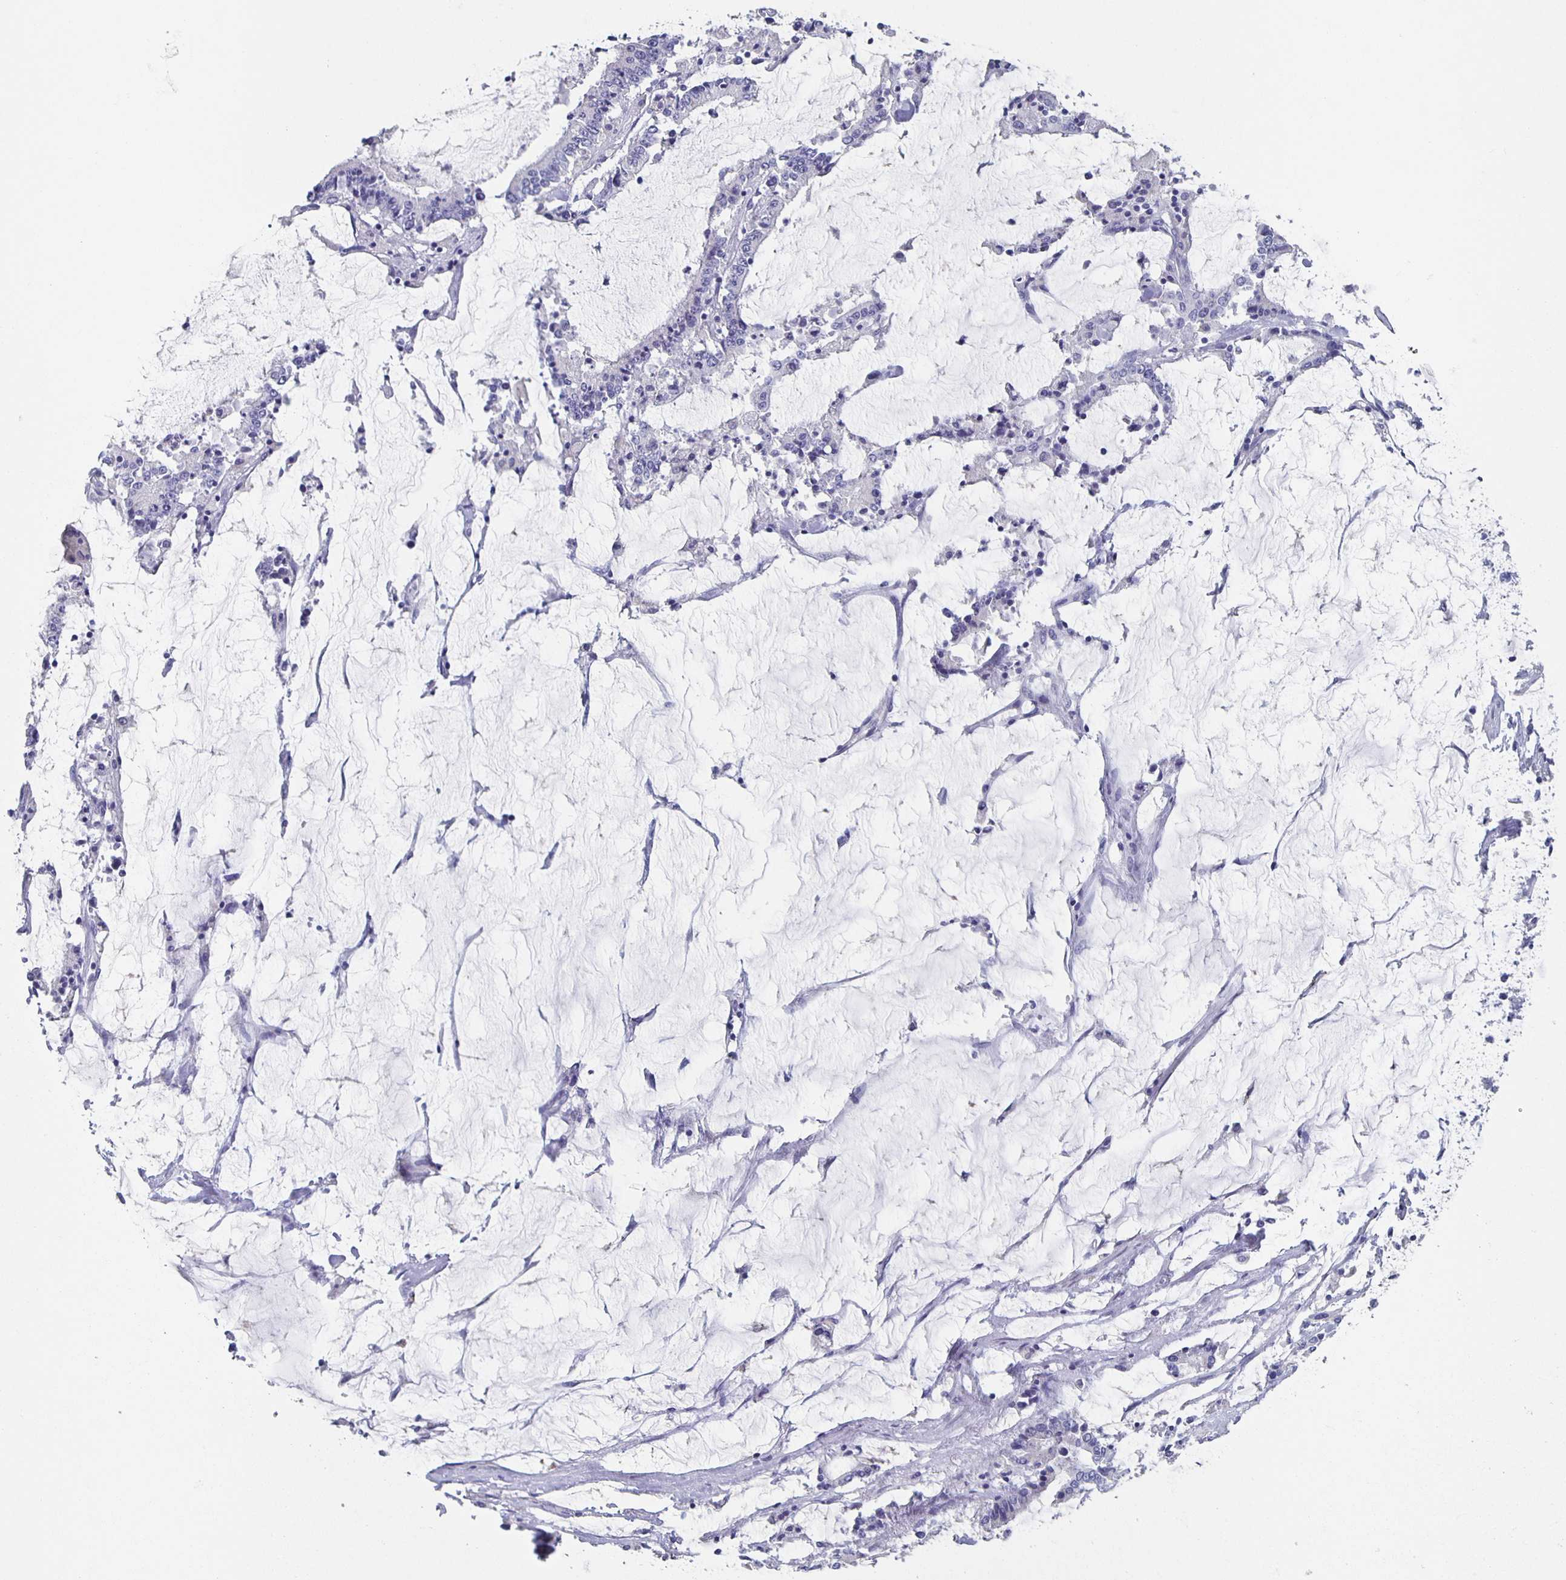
{"staining": {"intensity": "negative", "quantity": "none", "location": "none"}, "tissue": "stomach cancer", "cell_type": "Tumor cells", "image_type": "cancer", "snomed": [{"axis": "morphology", "description": "Adenocarcinoma, NOS"}, {"axis": "topography", "description": "Stomach, upper"}], "caption": "Immunohistochemistry (IHC) image of adenocarcinoma (stomach) stained for a protein (brown), which exhibits no expression in tumor cells.", "gene": "SLC34A2", "patient": {"sex": "male", "age": 68}}